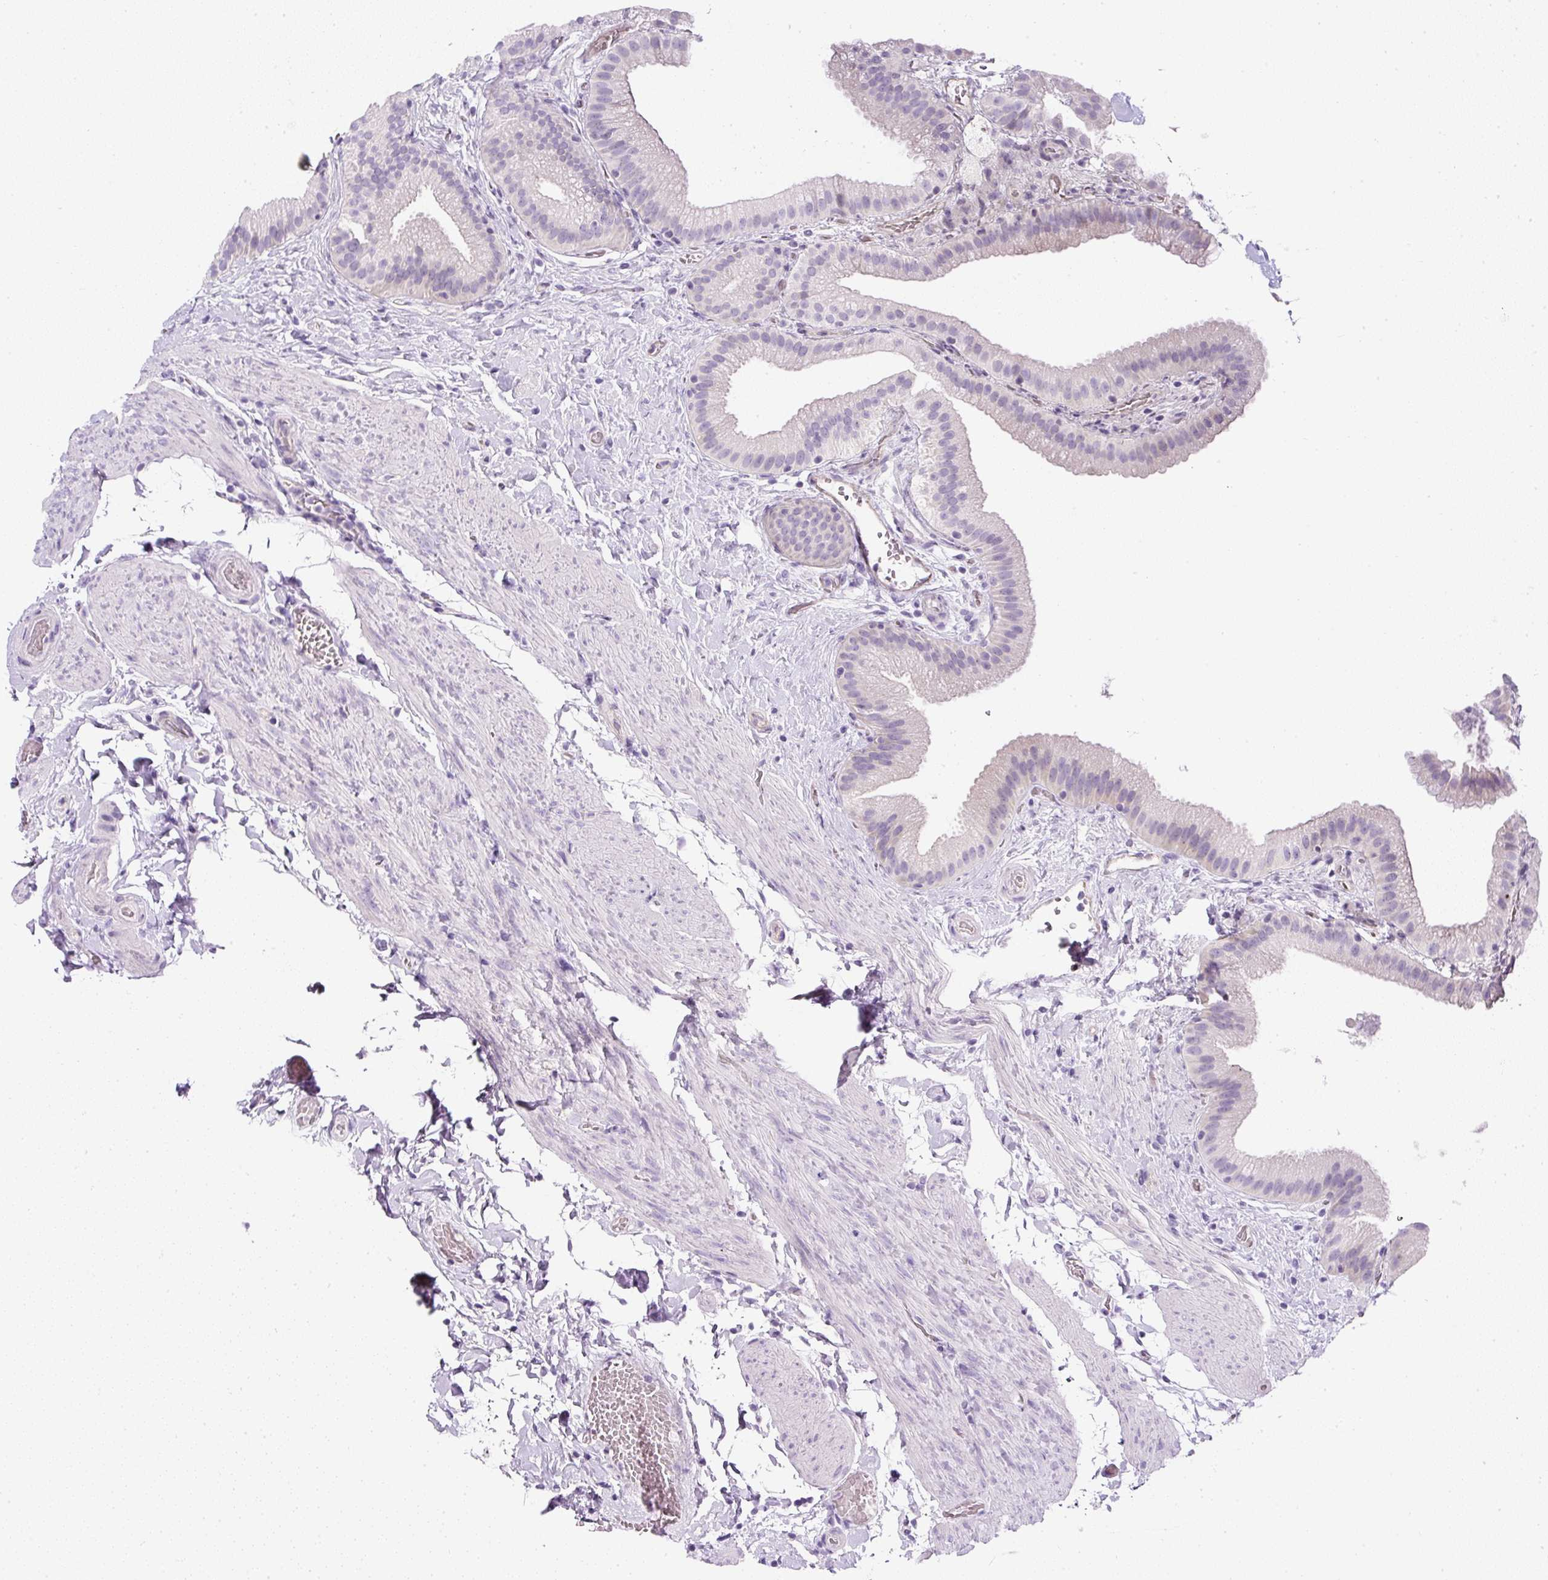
{"staining": {"intensity": "negative", "quantity": "none", "location": "none"}, "tissue": "gallbladder", "cell_type": "Glandular cells", "image_type": "normal", "snomed": [{"axis": "morphology", "description": "Normal tissue, NOS"}, {"axis": "topography", "description": "Gallbladder"}], "caption": "Immunohistochemistry image of unremarkable gallbladder stained for a protein (brown), which reveals no positivity in glandular cells.", "gene": "COL9A2", "patient": {"sex": "female", "age": 63}}